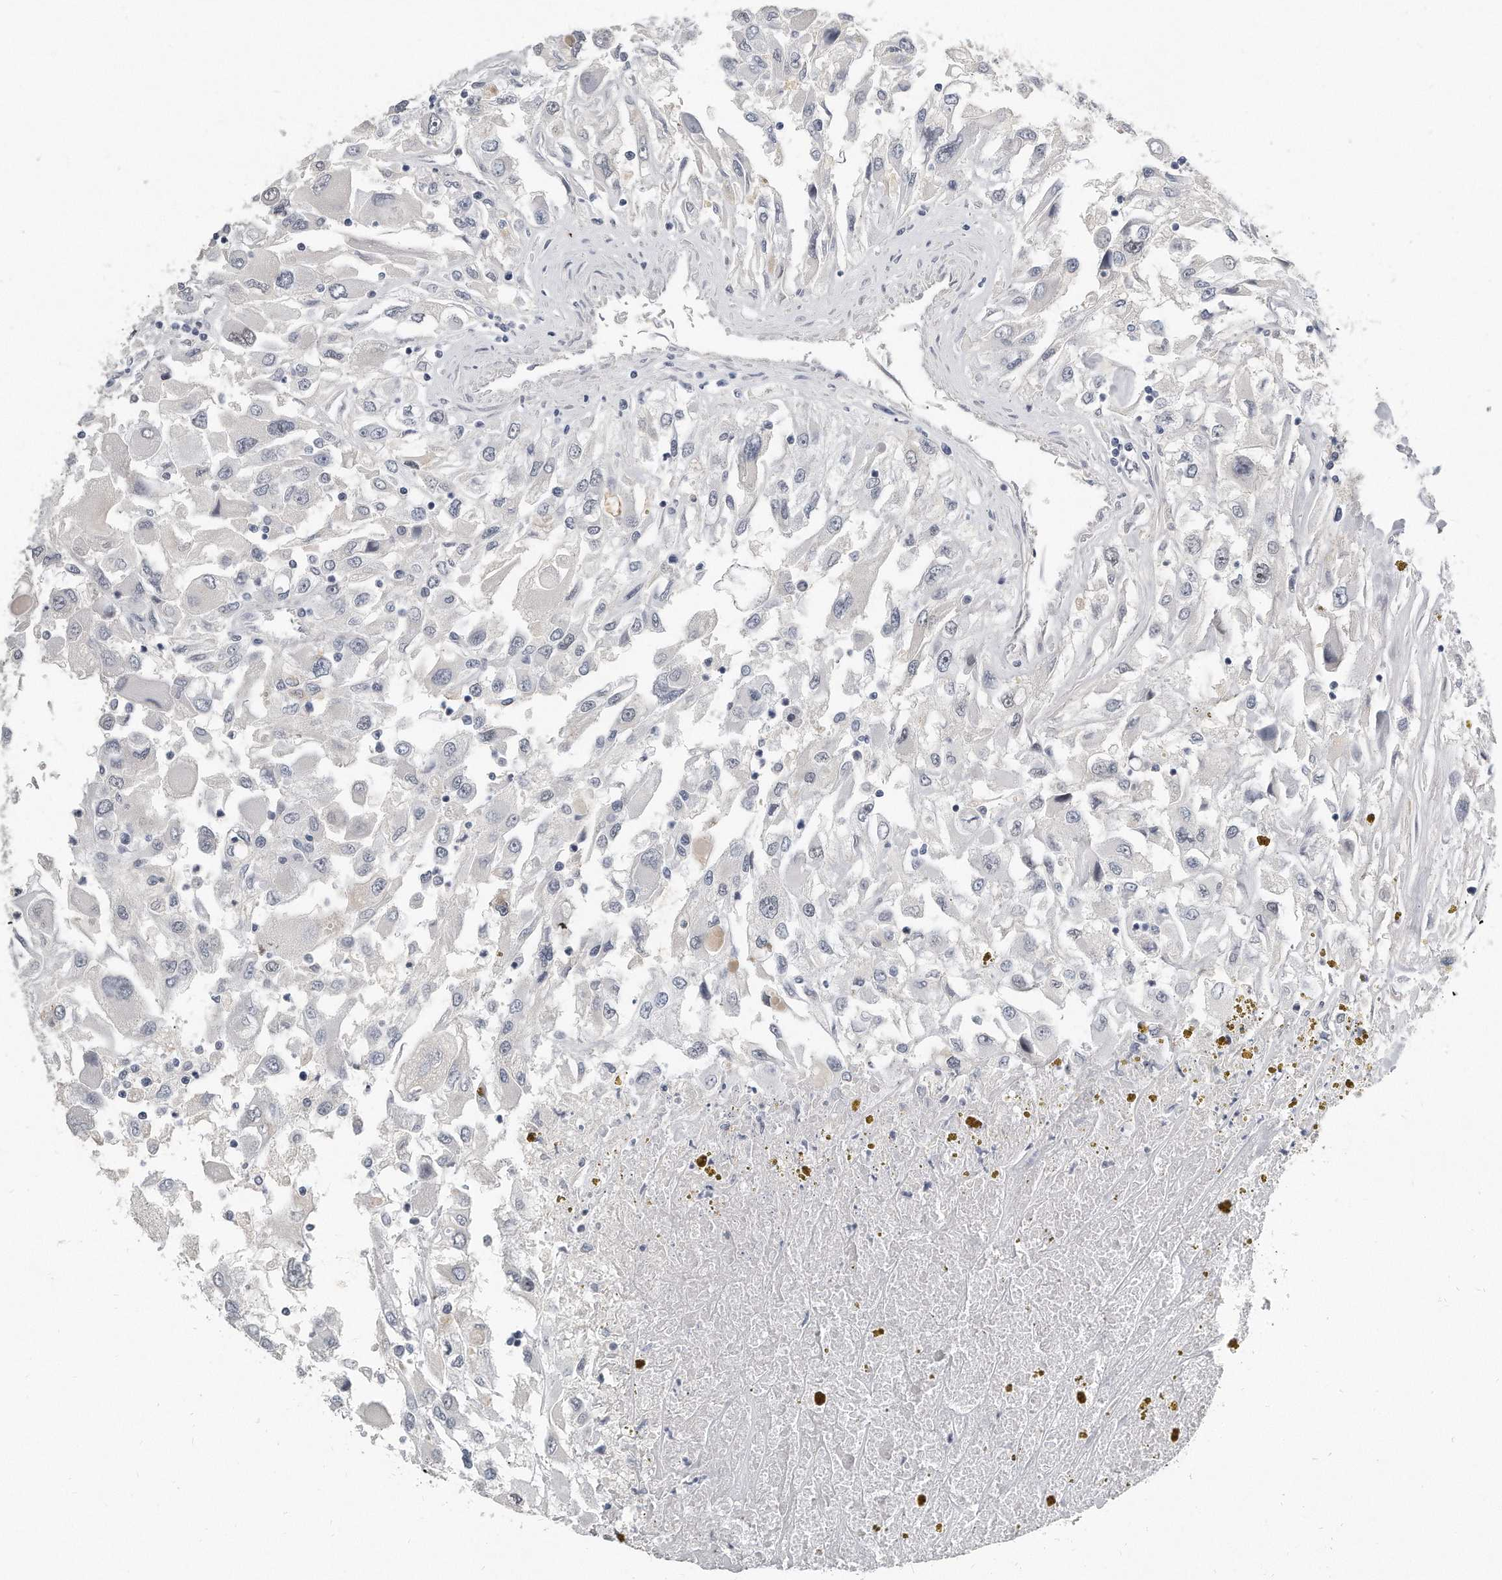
{"staining": {"intensity": "negative", "quantity": "none", "location": "none"}, "tissue": "renal cancer", "cell_type": "Tumor cells", "image_type": "cancer", "snomed": [{"axis": "morphology", "description": "Adenocarcinoma, NOS"}, {"axis": "topography", "description": "Kidney"}], "caption": "IHC of human adenocarcinoma (renal) displays no staining in tumor cells. The staining was performed using DAB to visualize the protein expression in brown, while the nuclei were stained in blue with hematoxylin (Magnification: 20x).", "gene": "CTBP2", "patient": {"sex": "female", "age": 52}}